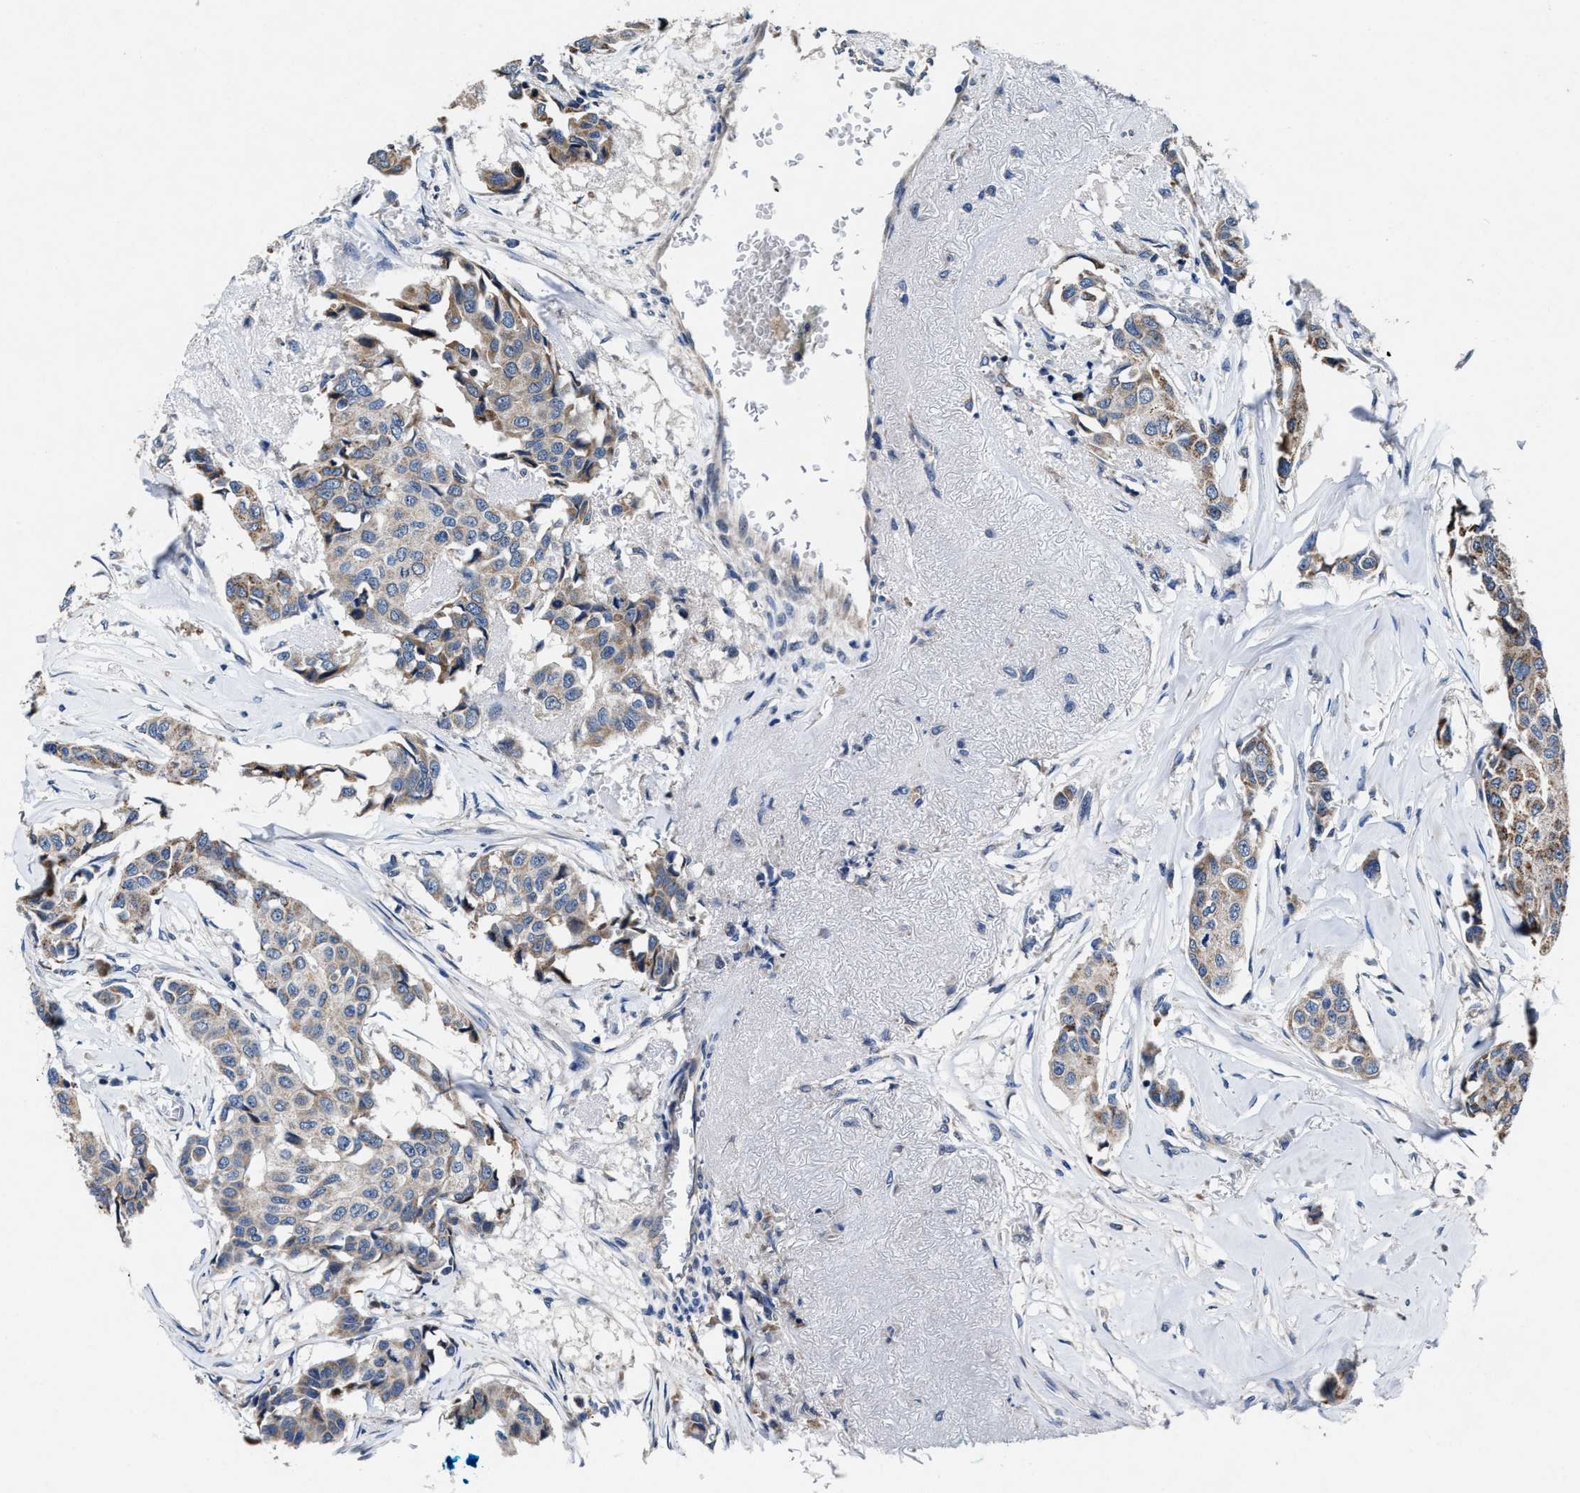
{"staining": {"intensity": "weak", "quantity": "<25%", "location": "cytoplasmic/membranous"}, "tissue": "breast cancer", "cell_type": "Tumor cells", "image_type": "cancer", "snomed": [{"axis": "morphology", "description": "Duct carcinoma"}, {"axis": "topography", "description": "Breast"}], "caption": "Immunohistochemistry image of neoplastic tissue: human breast cancer stained with DAB (3,3'-diaminobenzidine) shows no significant protein staining in tumor cells.", "gene": "TMEM53", "patient": {"sex": "female", "age": 80}}